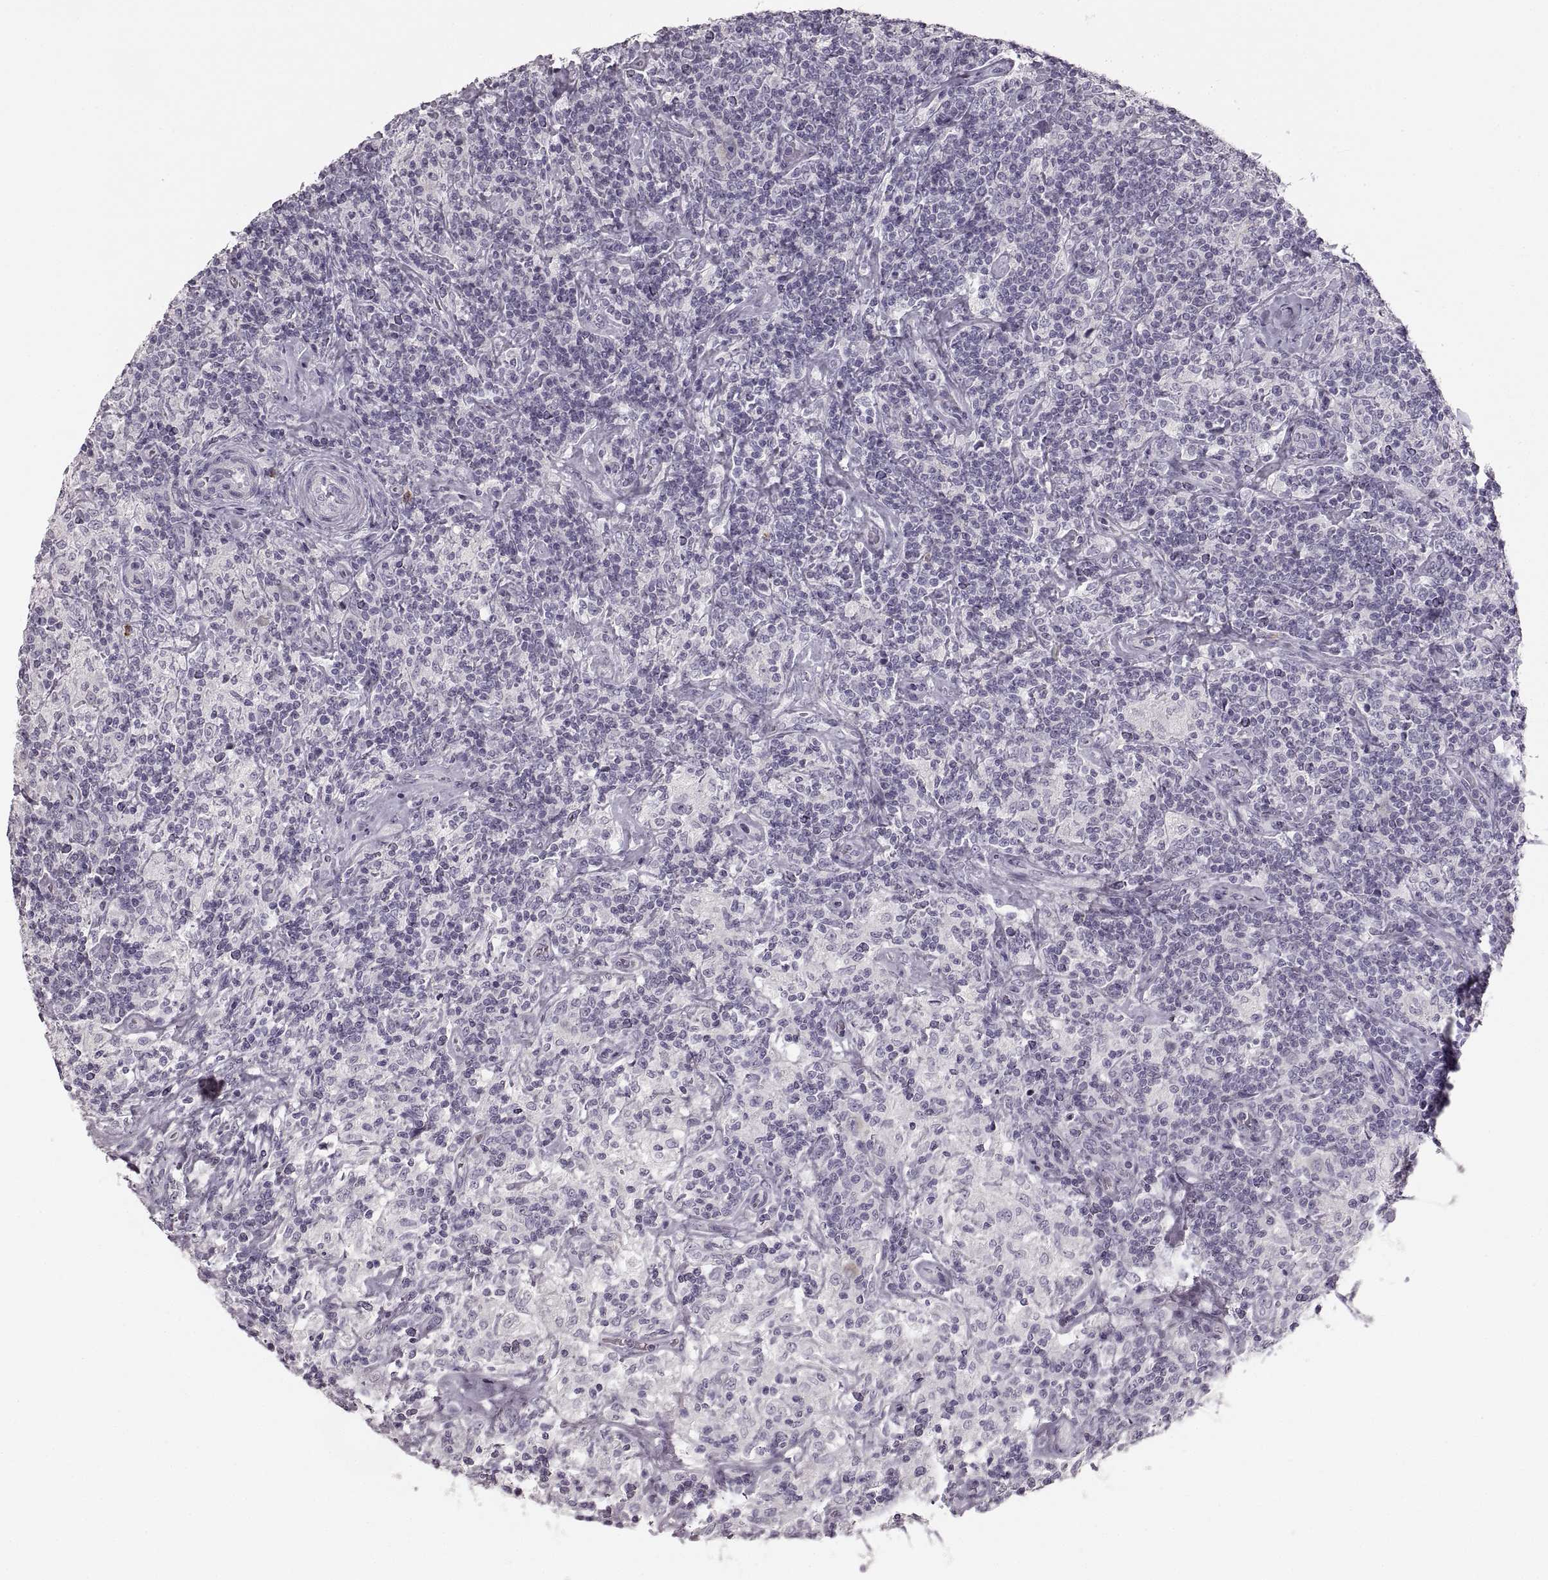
{"staining": {"intensity": "negative", "quantity": "none", "location": "none"}, "tissue": "lymphoma", "cell_type": "Tumor cells", "image_type": "cancer", "snomed": [{"axis": "morphology", "description": "Hodgkin's disease, NOS"}, {"axis": "topography", "description": "Lymph node"}], "caption": "High magnification brightfield microscopy of lymphoma stained with DAB (brown) and counterstained with hematoxylin (blue): tumor cells show no significant positivity.", "gene": "CNTN1", "patient": {"sex": "male", "age": 70}}